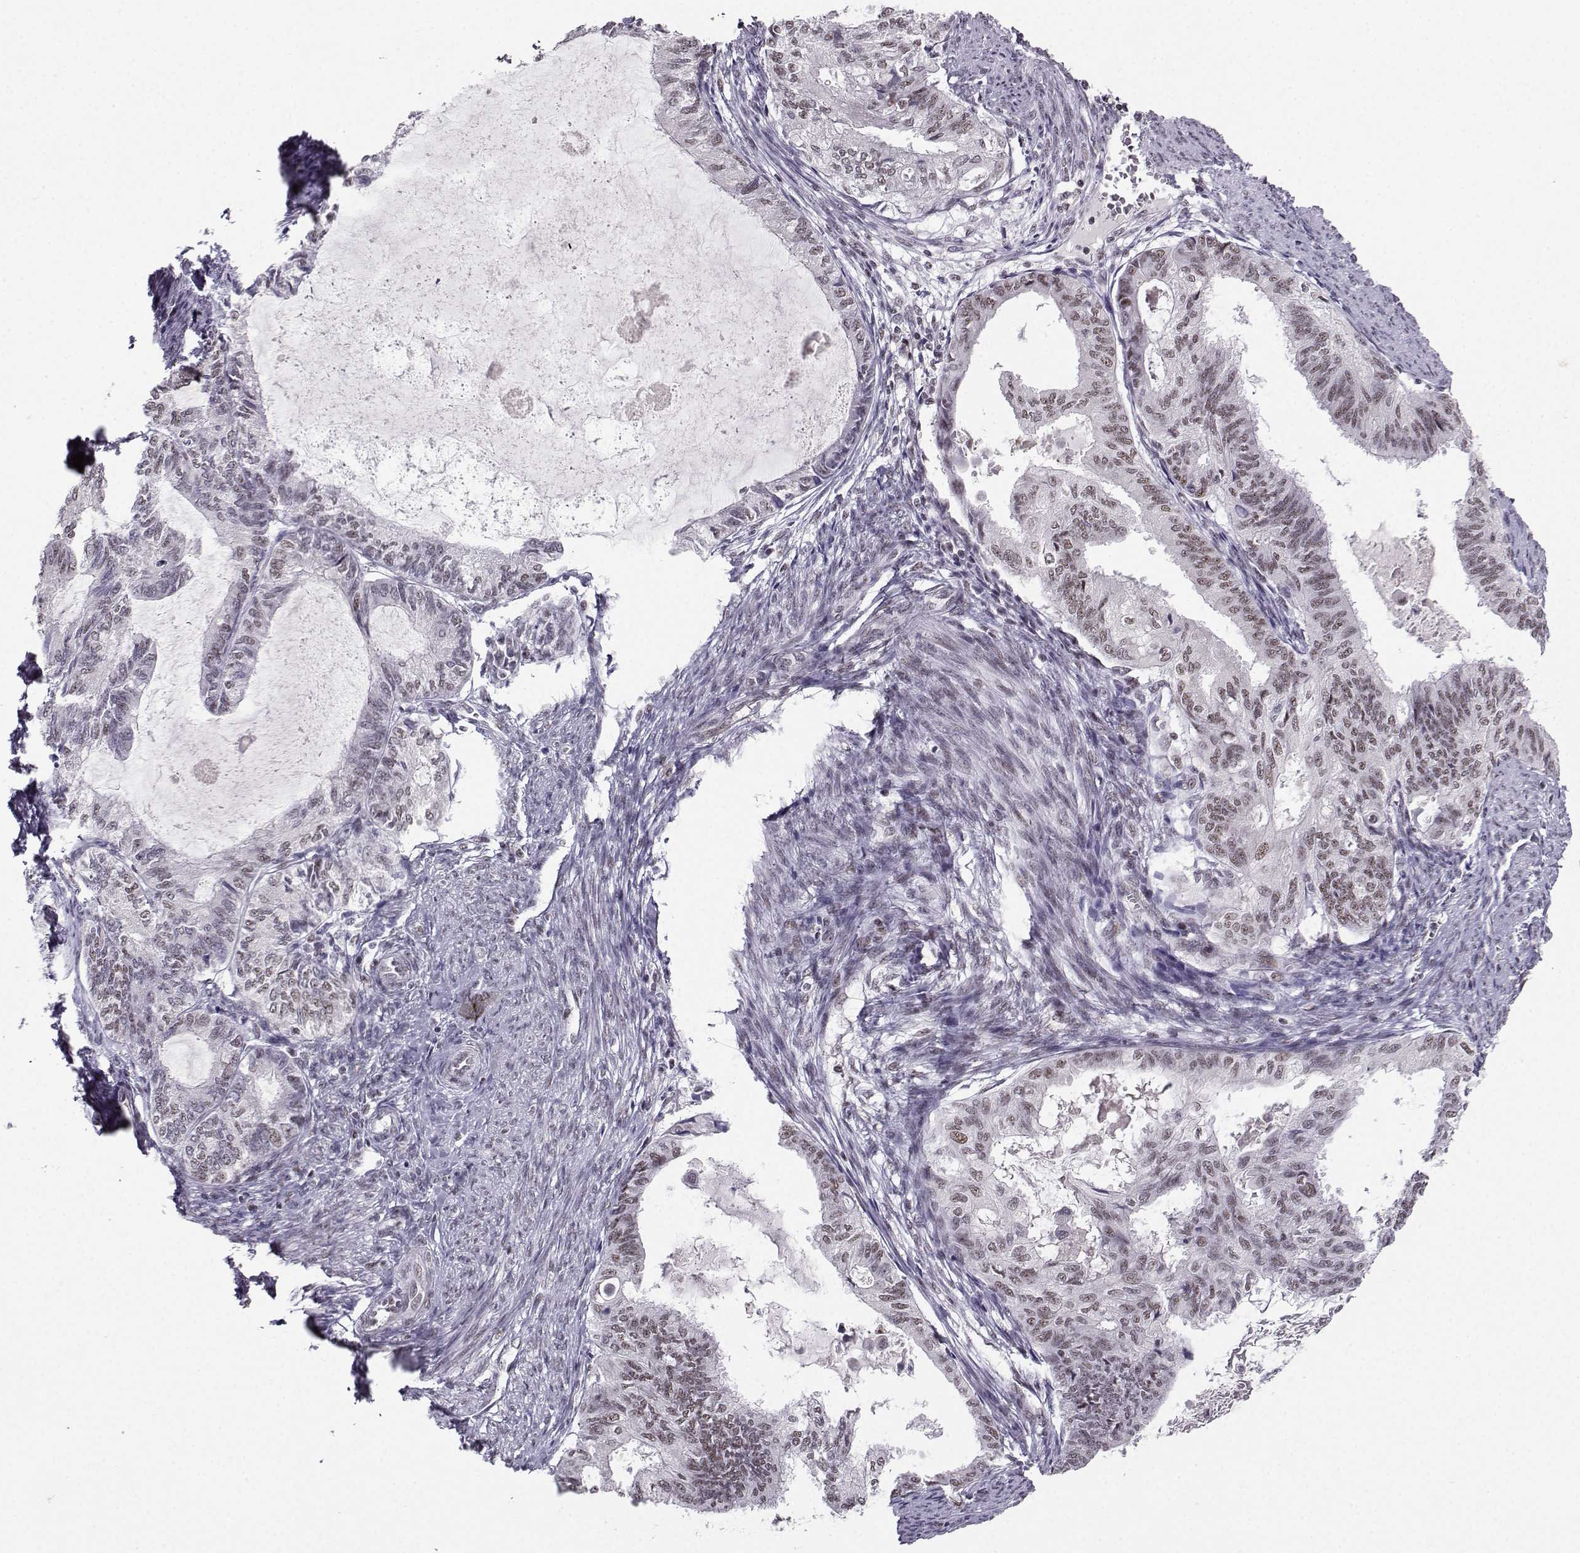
{"staining": {"intensity": "weak", "quantity": ">75%", "location": "nuclear"}, "tissue": "endometrial cancer", "cell_type": "Tumor cells", "image_type": "cancer", "snomed": [{"axis": "morphology", "description": "Adenocarcinoma, NOS"}, {"axis": "topography", "description": "Endometrium"}], "caption": "This is an image of immunohistochemistry staining of endometrial cancer (adenocarcinoma), which shows weak staining in the nuclear of tumor cells.", "gene": "LIN28A", "patient": {"sex": "female", "age": 86}}